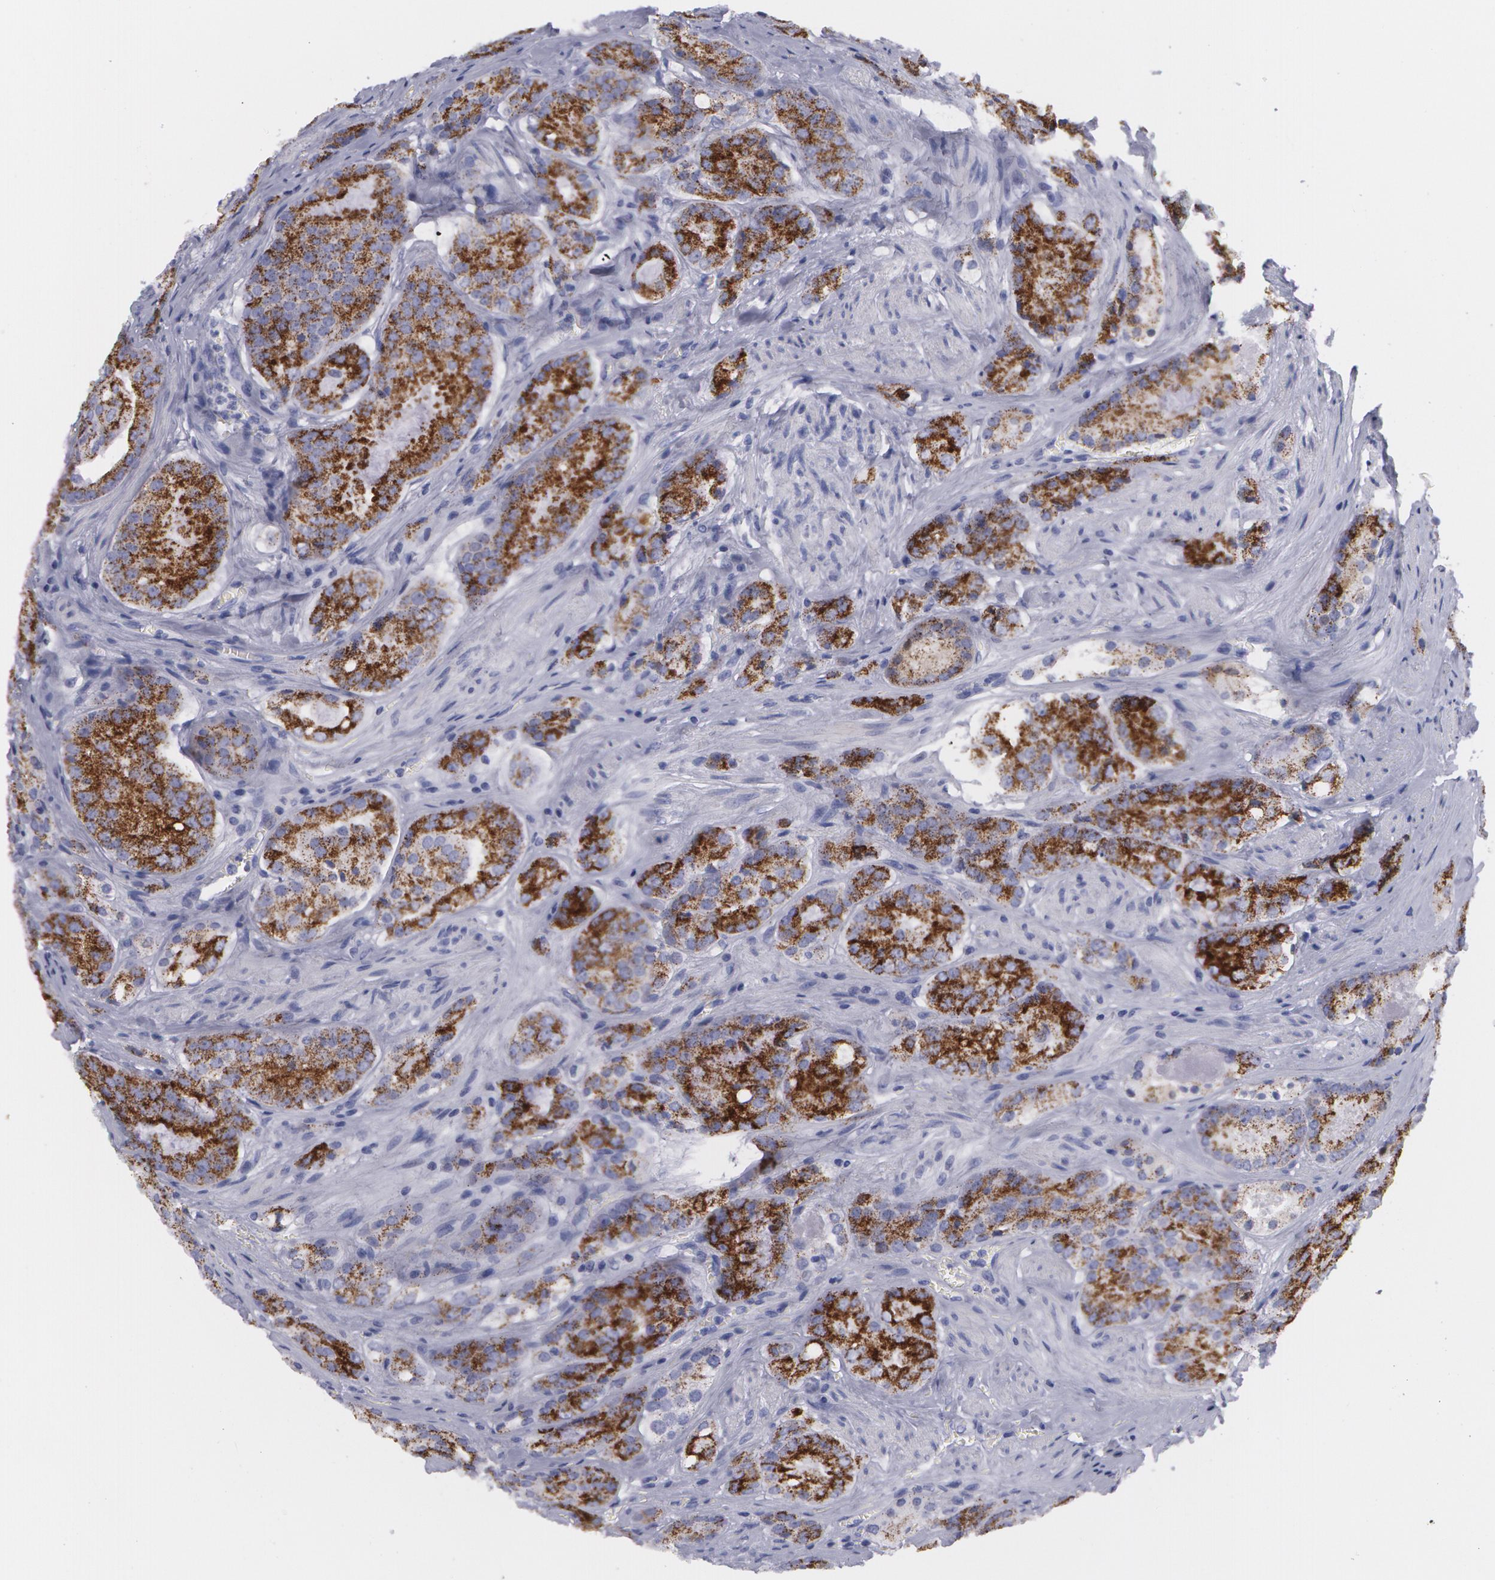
{"staining": {"intensity": "moderate", "quantity": ">75%", "location": "cytoplasmic/membranous"}, "tissue": "prostate cancer", "cell_type": "Tumor cells", "image_type": "cancer", "snomed": [{"axis": "morphology", "description": "Adenocarcinoma, Medium grade"}, {"axis": "topography", "description": "Prostate"}], "caption": "Prostate adenocarcinoma (medium-grade) was stained to show a protein in brown. There is medium levels of moderate cytoplasmic/membranous positivity in about >75% of tumor cells.", "gene": "AMACR", "patient": {"sex": "male", "age": 60}}